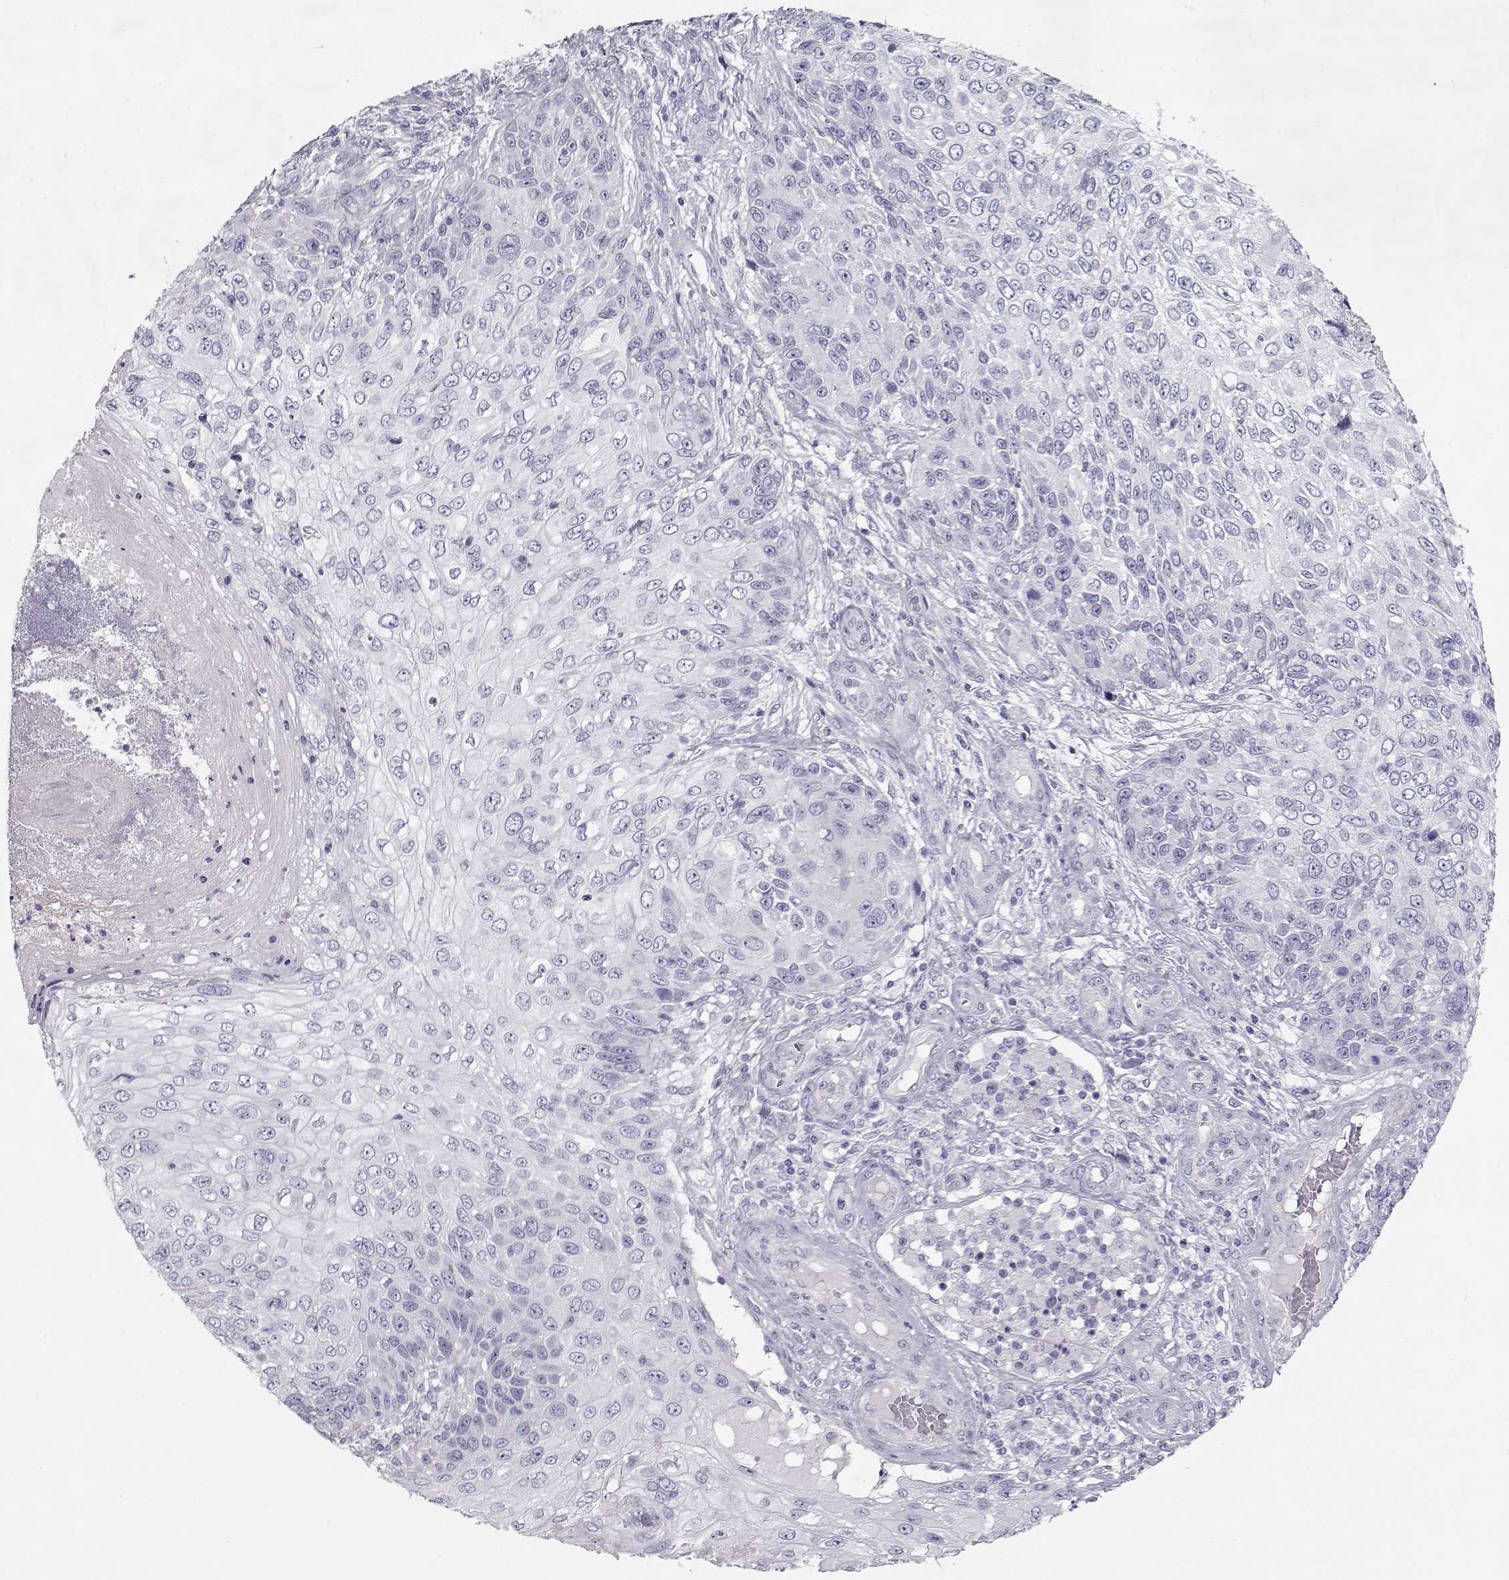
{"staining": {"intensity": "negative", "quantity": "none", "location": "none"}, "tissue": "skin cancer", "cell_type": "Tumor cells", "image_type": "cancer", "snomed": [{"axis": "morphology", "description": "Squamous cell carcinoma, NOS"}, {"axis": "topography", "description": "Skin"}], "caption": "Micrograph shows no significant protein expression in tumor cells of squamous cell carcinoma (skin). (Stains: DAB (3,3'-diaminobenzidine) immunohistochemistry with hematoxylin counter stain, Microscopy: brightfield microscopy at high magnification).", "gene": "SLITRK3", "patient": {"sex": "male", "age": 92}}